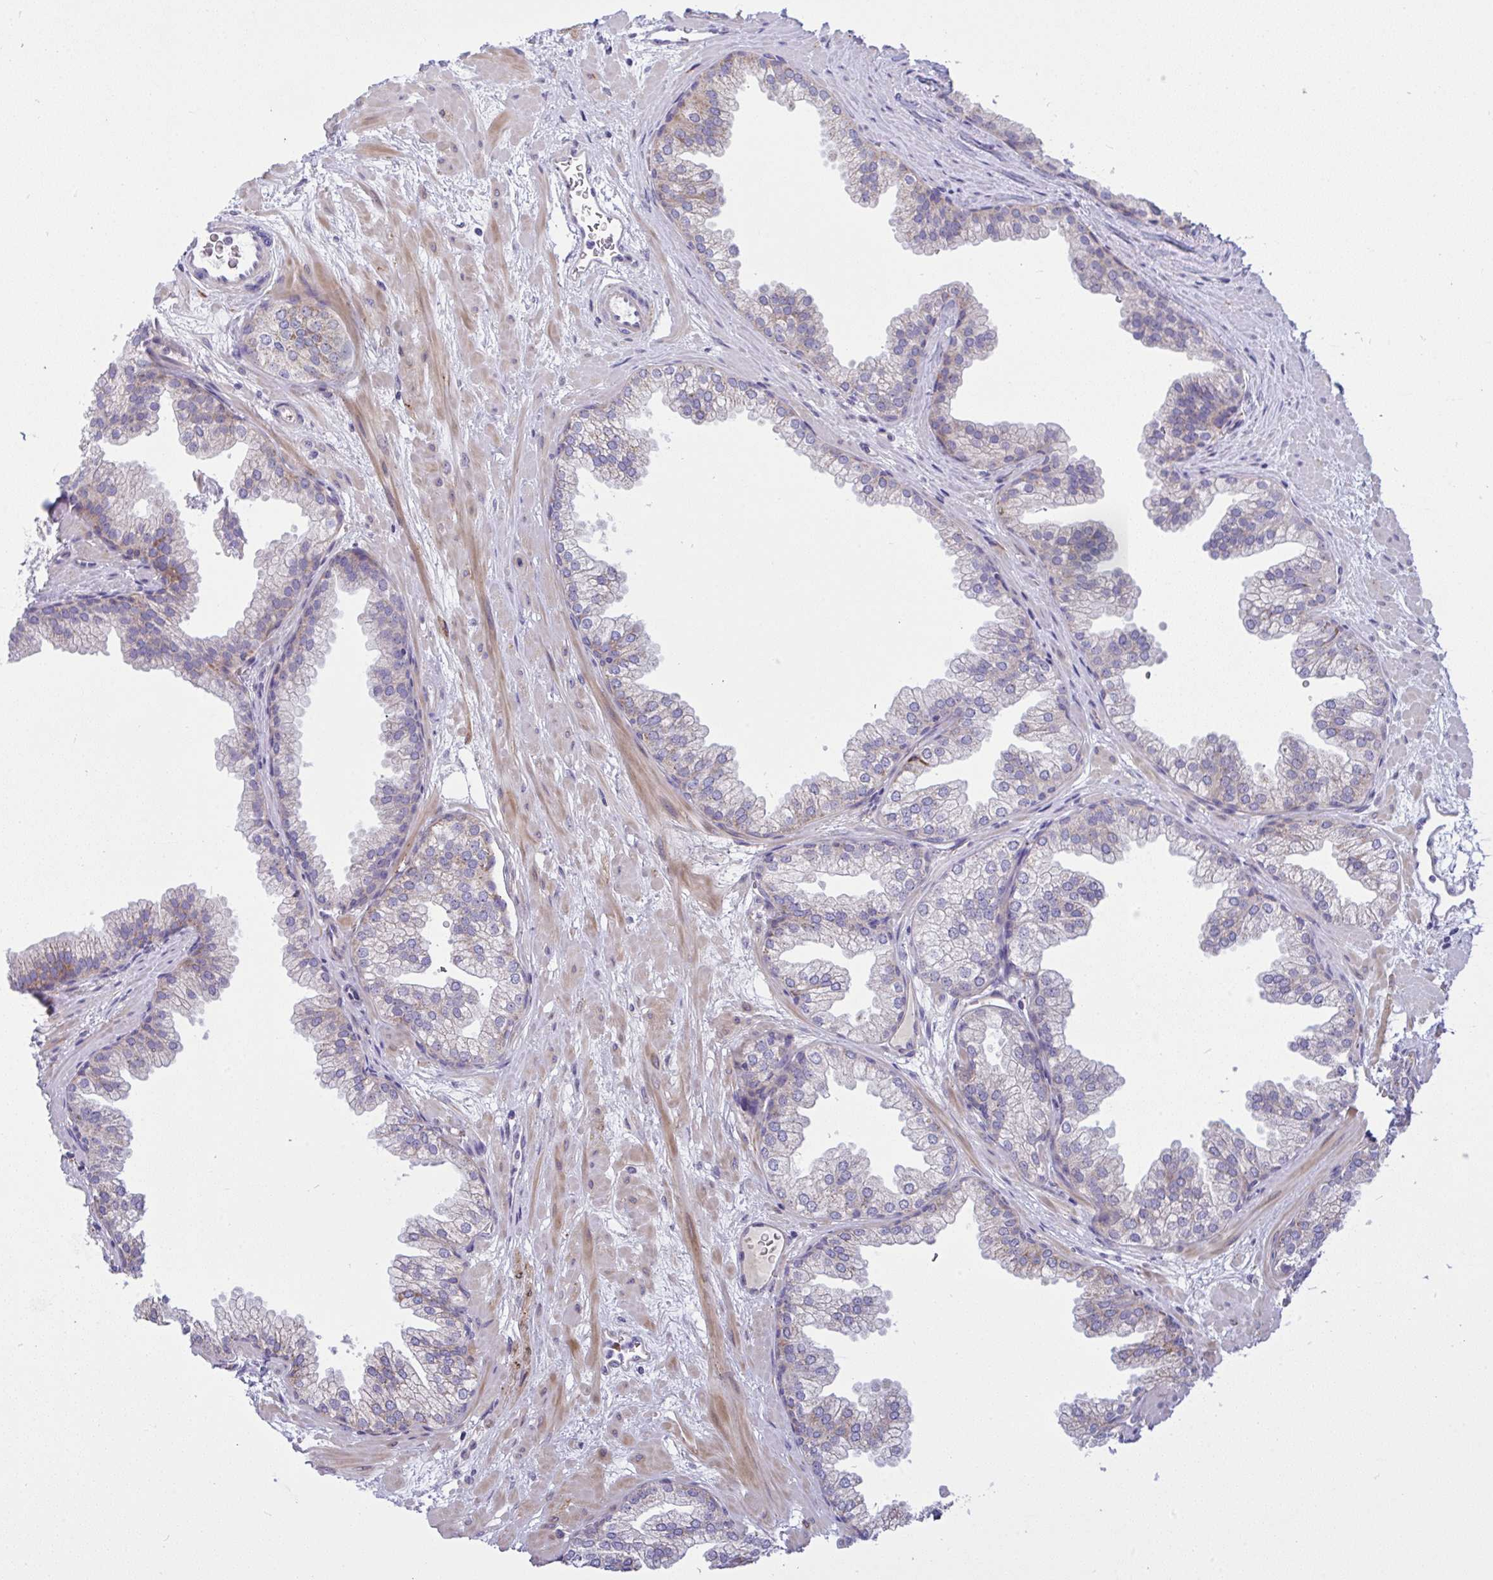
{"staining": {"intensity": "weak", "quantity": "<25%", "location": "cytoplasmic/membranous"}, "tissue": "prostate", "cell_type": "Glandular cells", "image_type": "normal", "snomed": [{"axis": "morphology", "description": "Normal tissue, NOS"}, {"axis": "topography", "description": "Prostate"}], "caption": "Prostate stained for a protein using immunohistochemistry (IHC) demonstrates no staining glandular cells.", "gene": "NTN1", "patient": {"sex": "male", "age": 37}}